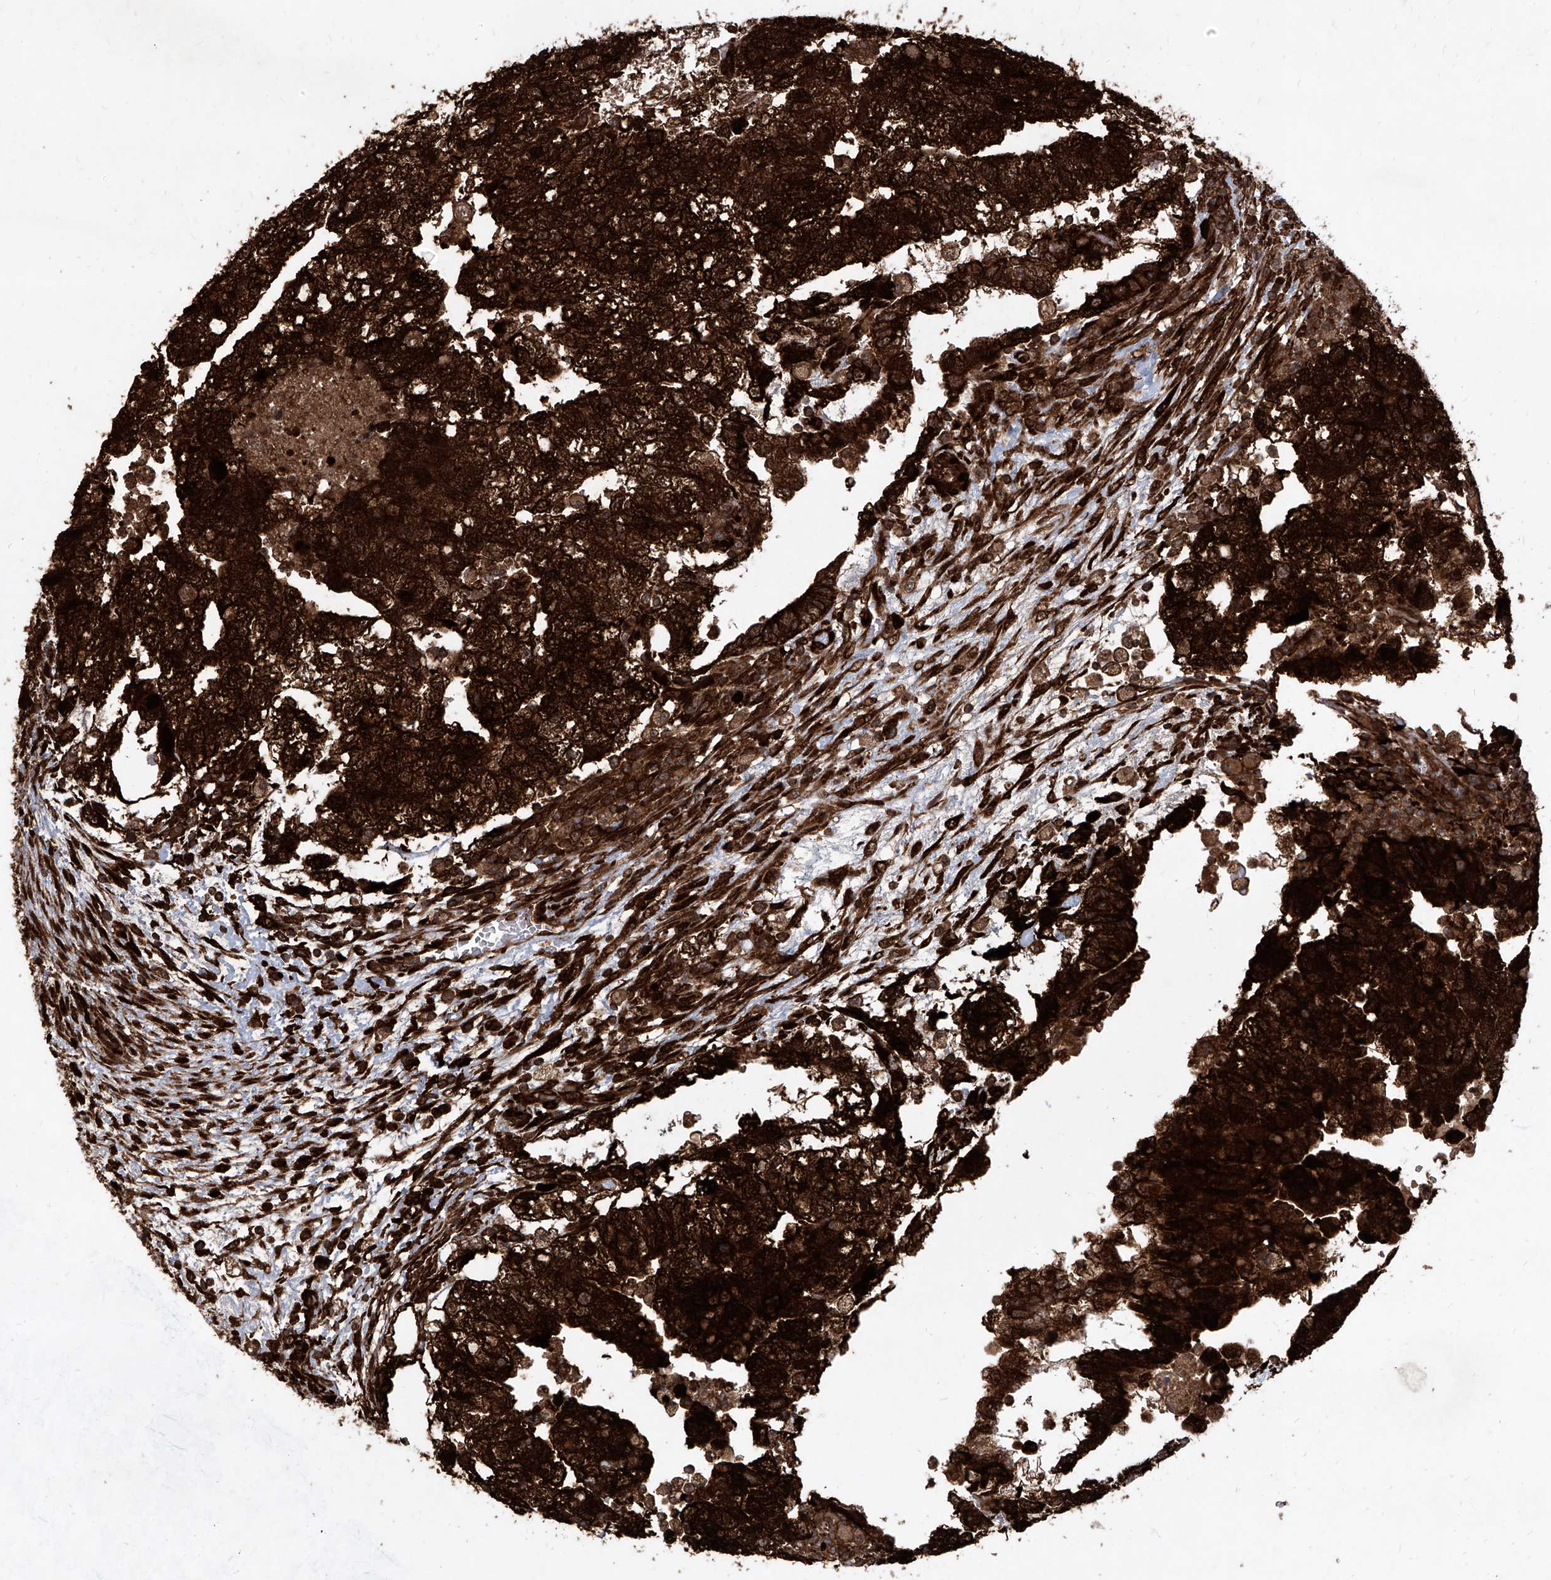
{"staining": {"intensity": "strong", "quantity": ">75%", "location": "cytoplasmic/membranous,nuclear"}, "tissue": "testis cancer", "cell_type": "Tumor cells", "image_type": "cancer", "snomed": [{"axis": "morphology", "description": "Carcinoma, Embryonal, NOS"}, {"axis": "topography", "description": "Testis"}], "caption": "IHC (DAB (3,3'-diaminobenzidine)) staining of human testis cancer (embryonal carcinoma) exhibits strong cytoplasmic/membranous and nuclear protein expression in approximately >75% of tumor cells.", "gene": "MAGED2", "patient": {"sex": "male", "age": 36}}